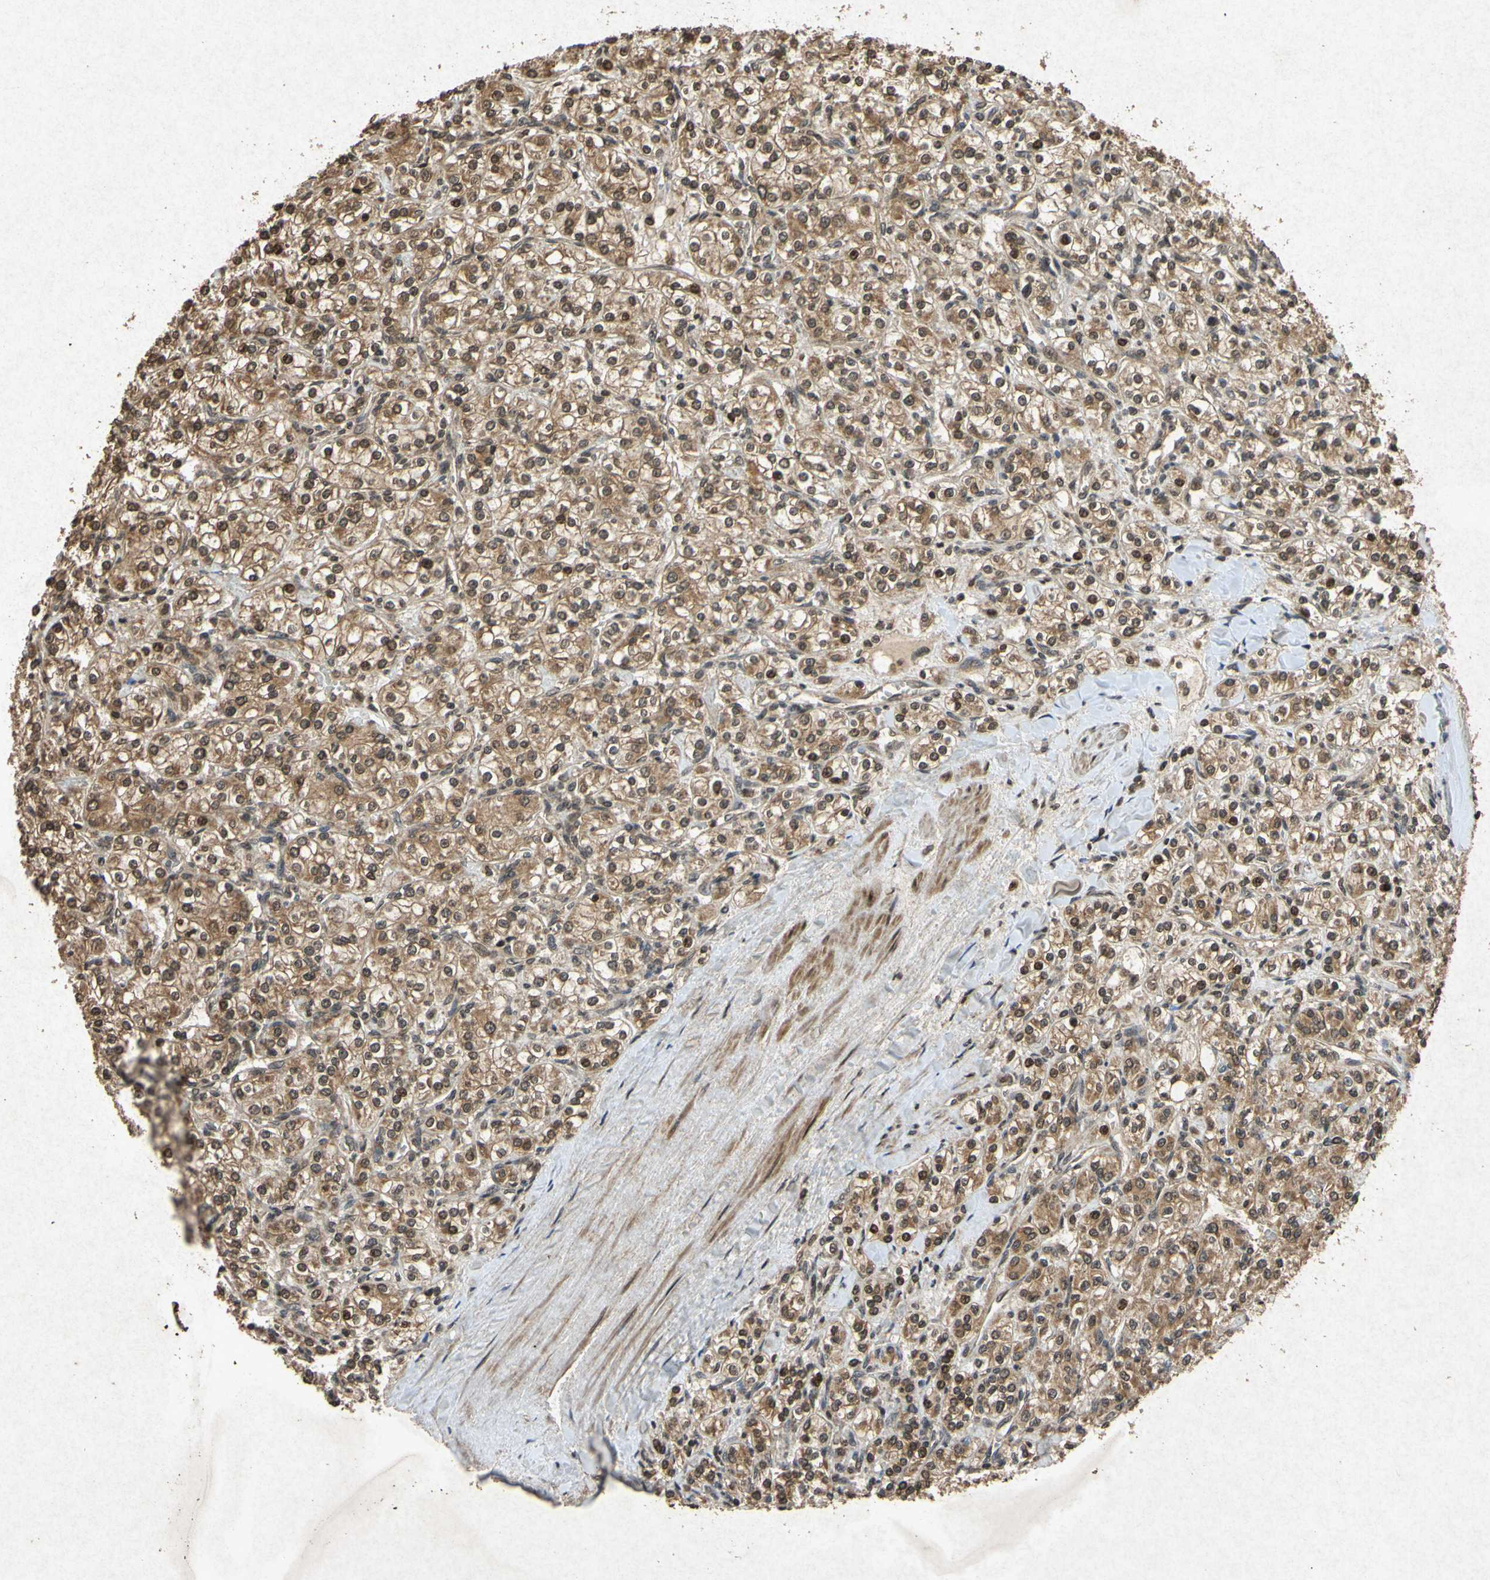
{"staining": {"intensity": "moderate", "quantity": ">75%", "location": "cytoplasmic/membranous,nuclear"}, "tissue": "renal cancer", "cell_type": "Tumor cells", "image_type": "cancer", "snomed": [{"axis": "morphology", "description": "Adenocarcinoma, NOS"}, {"axis": "topography", "description": "Kidney"}], "caption": "DAB (3,3'-diaminobenzidine) immunohistochemical staining of renal adenocarcinoma exhibits moderate cytoplasmic/membranous and nuclear protein expression in about >75% of tumor cells.", "gene": "ATP6V1H", "patient": {"sex": "male", "age": 77}}